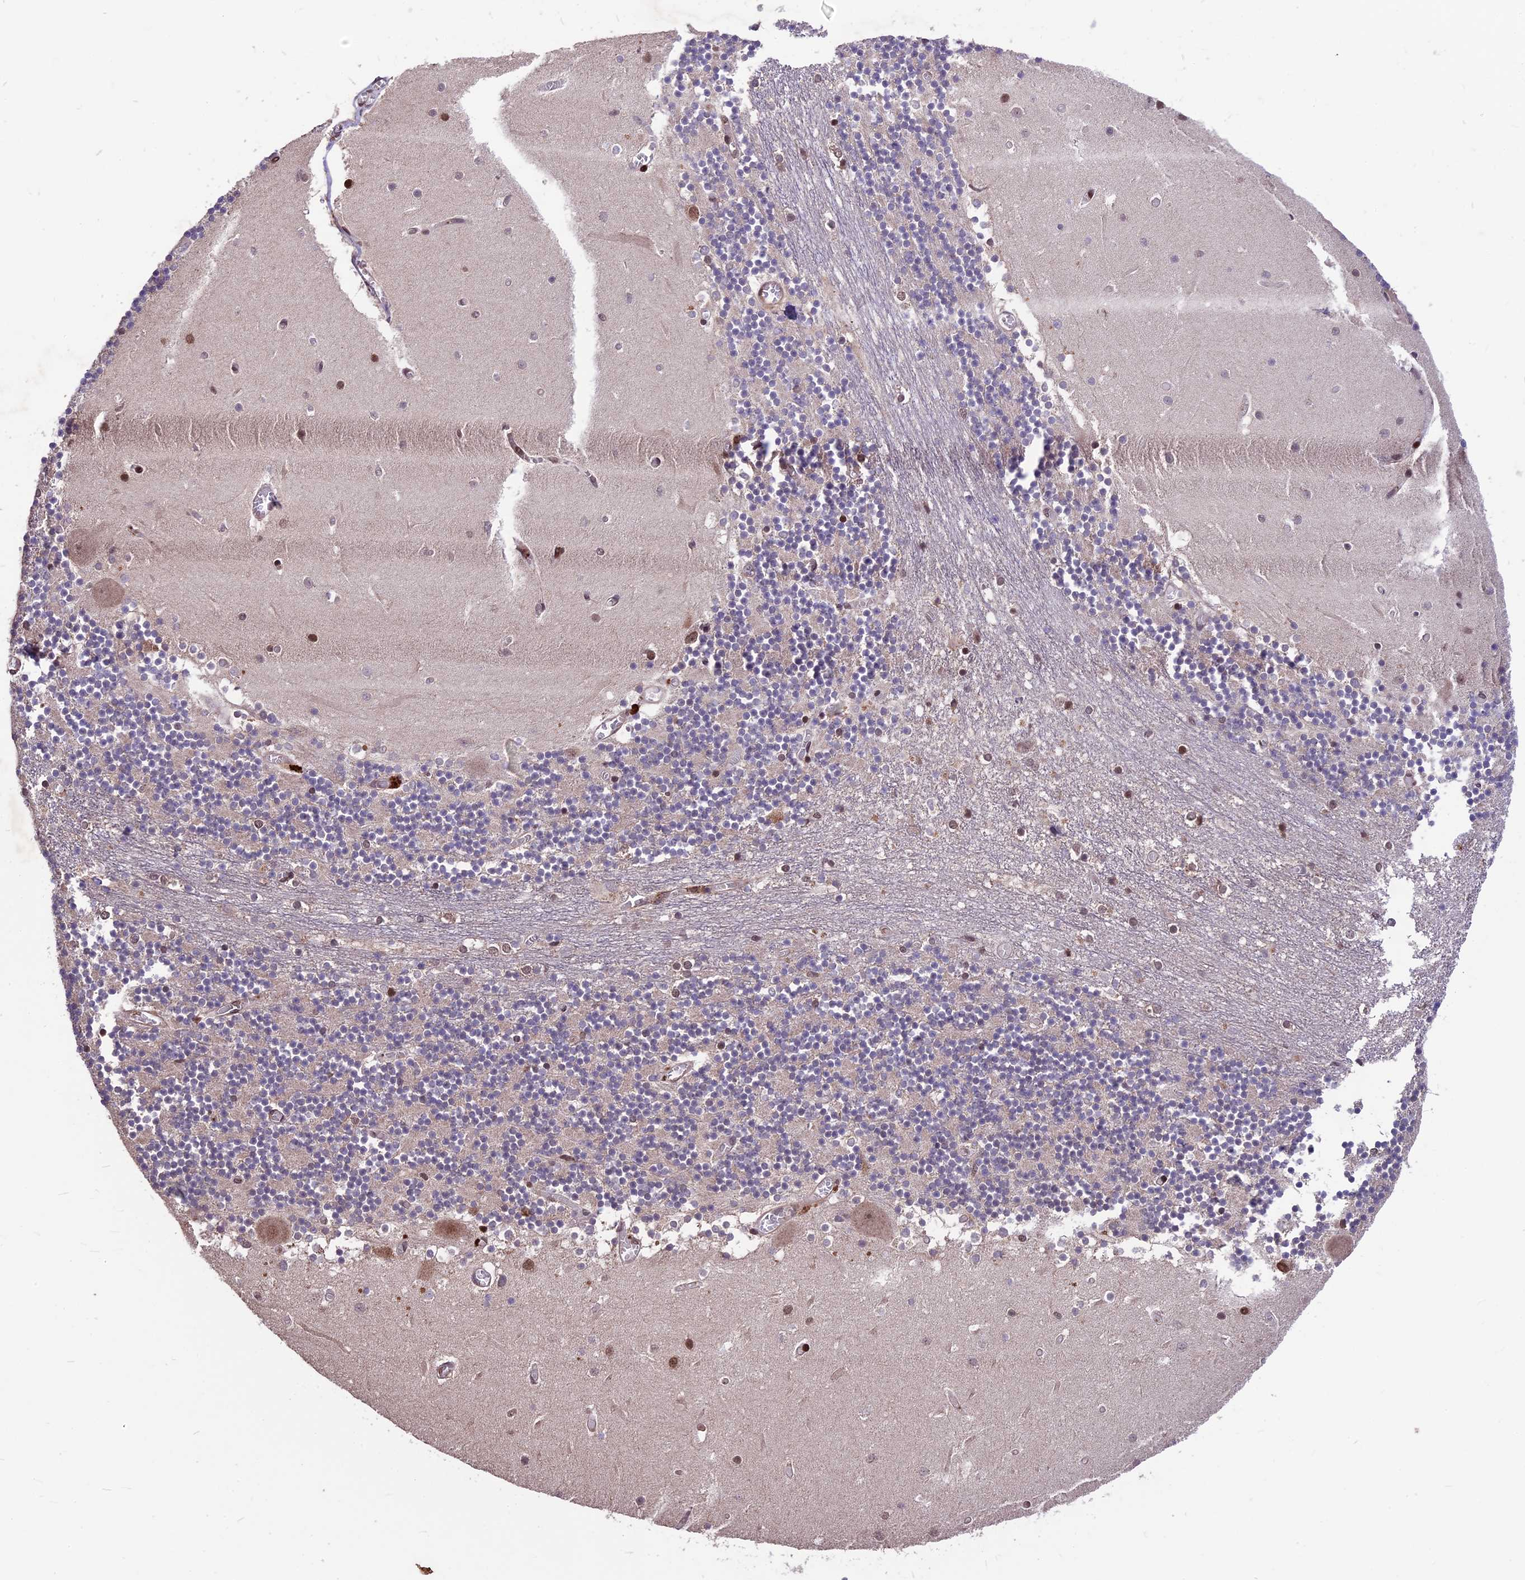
{"staining": {"intensity": "moderate", "quantity": "25%-75%", "location": "nuclear"}, "tissue": "cerebellum", "cell_type": "Cells in granular layer", "image_type": "normal", "snomed": [{"axis": "morphology", "description": "Normal tissue, NOS"}, {"axis": "topography", "description": "Cerebellum"}], "caption": "A photomicrograph showing moderate nuclear positivity in approximately 25%-75% of cells in granular layer in unremarkable cerebellum, as visualized by brown immunohistochemical staining.", "gene": "ZNF598", "patient": {"sex": "female", "age": 28}}